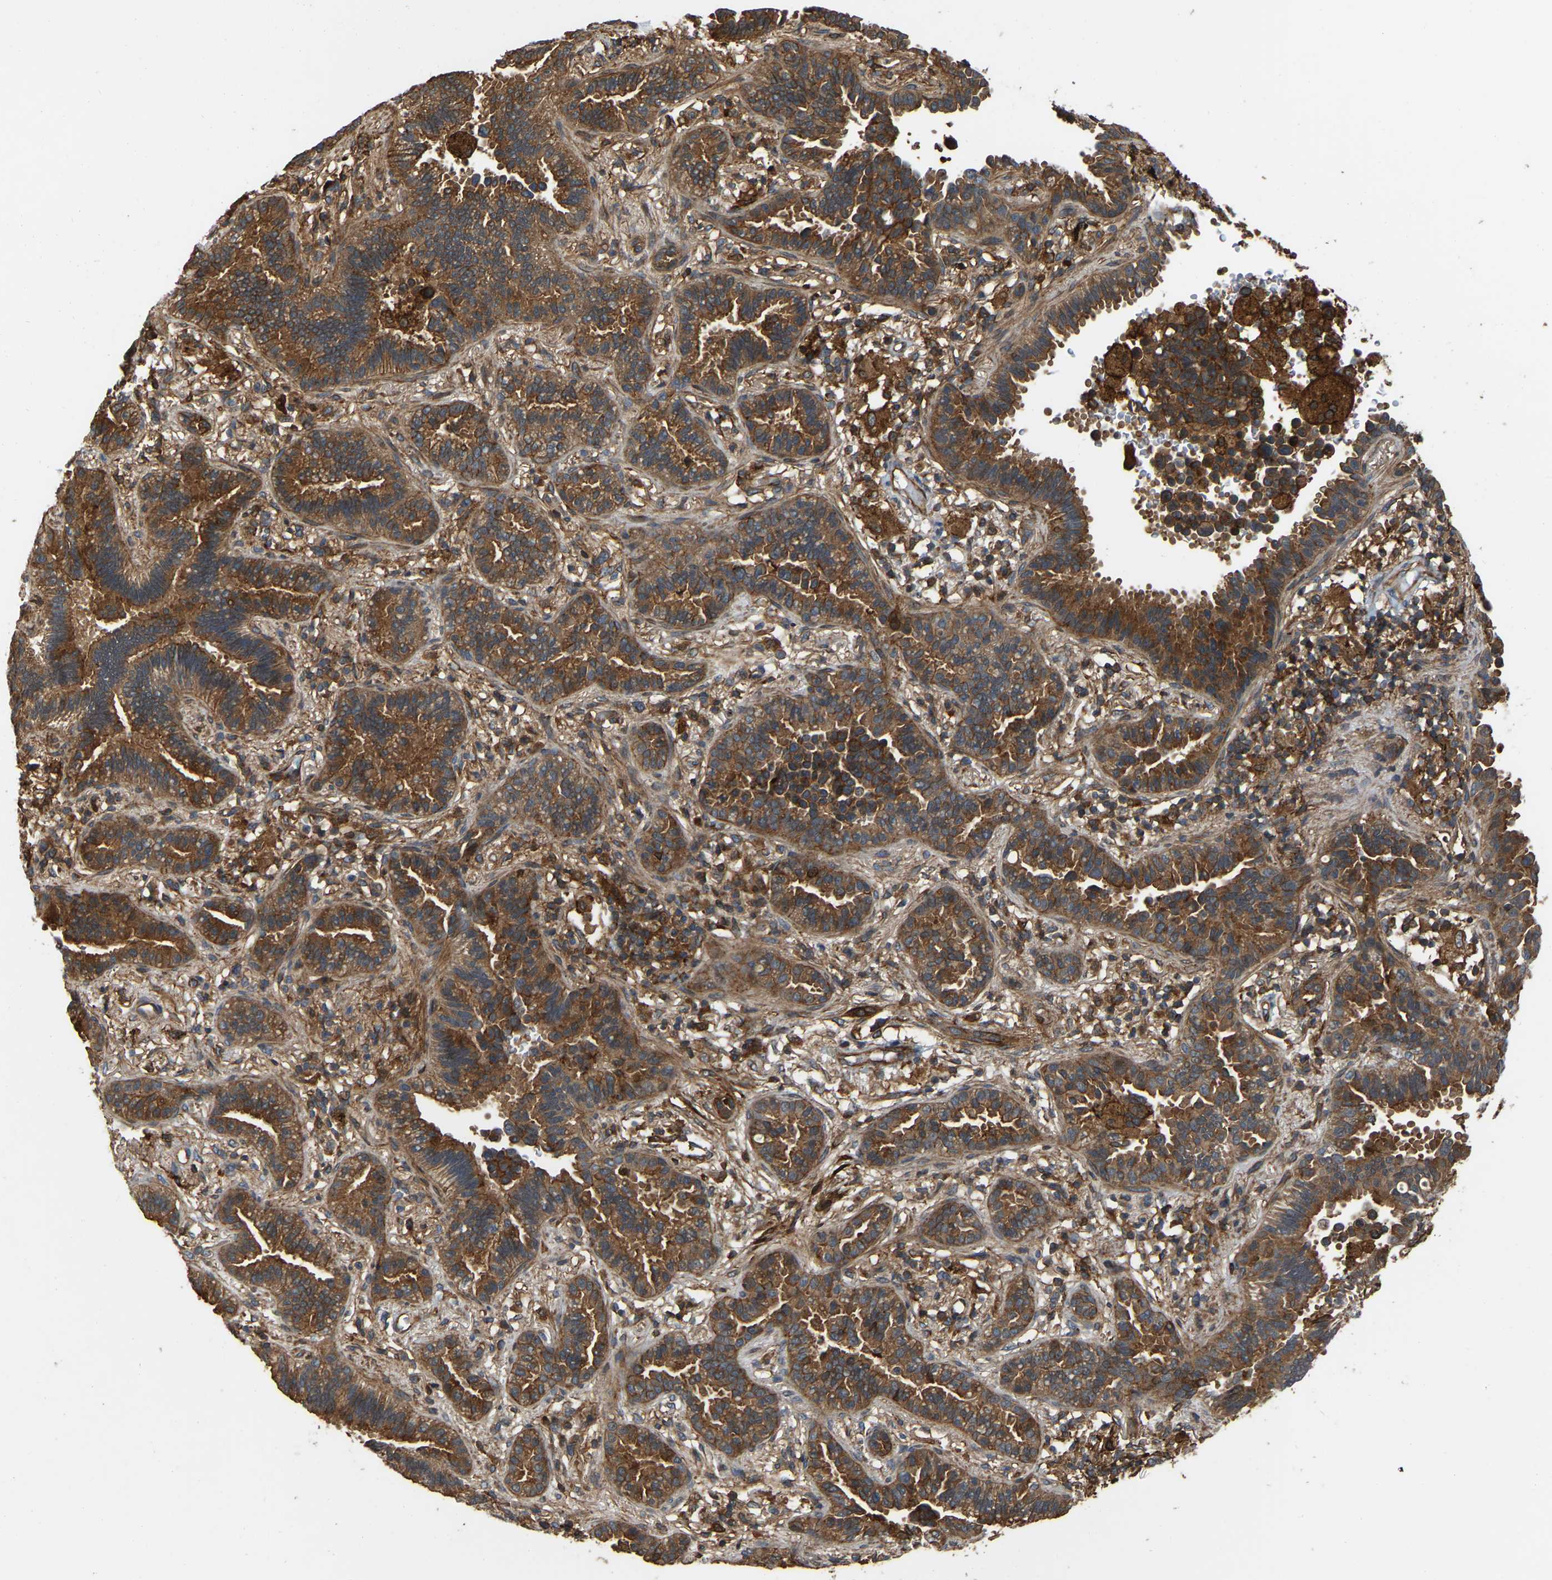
{"staining": {"intensity": "moderate", "quantity": ">75%", "location": "cytoplasmic/membranous"}, "tissue": "lung cancer", "cell_type": "Tumor cells", "image_type": "cancer", "snomed": [{"axis": "morphology", "description": "Normal tissue, NOS"}, {"axis": "morphology", "description": "Adenocarcinoma, NOS"}, {"axis": "topography", "description": "Lung"}], "caption": "An image showing moderate cytoplasmic/membranous expression in approximately >75% of tumor cells in lung adenocarcinoma, as visualized by brown immunohistochemical staining.", "gene": "SAMD9L", "patient": {"sex": "male", "age": 59}}